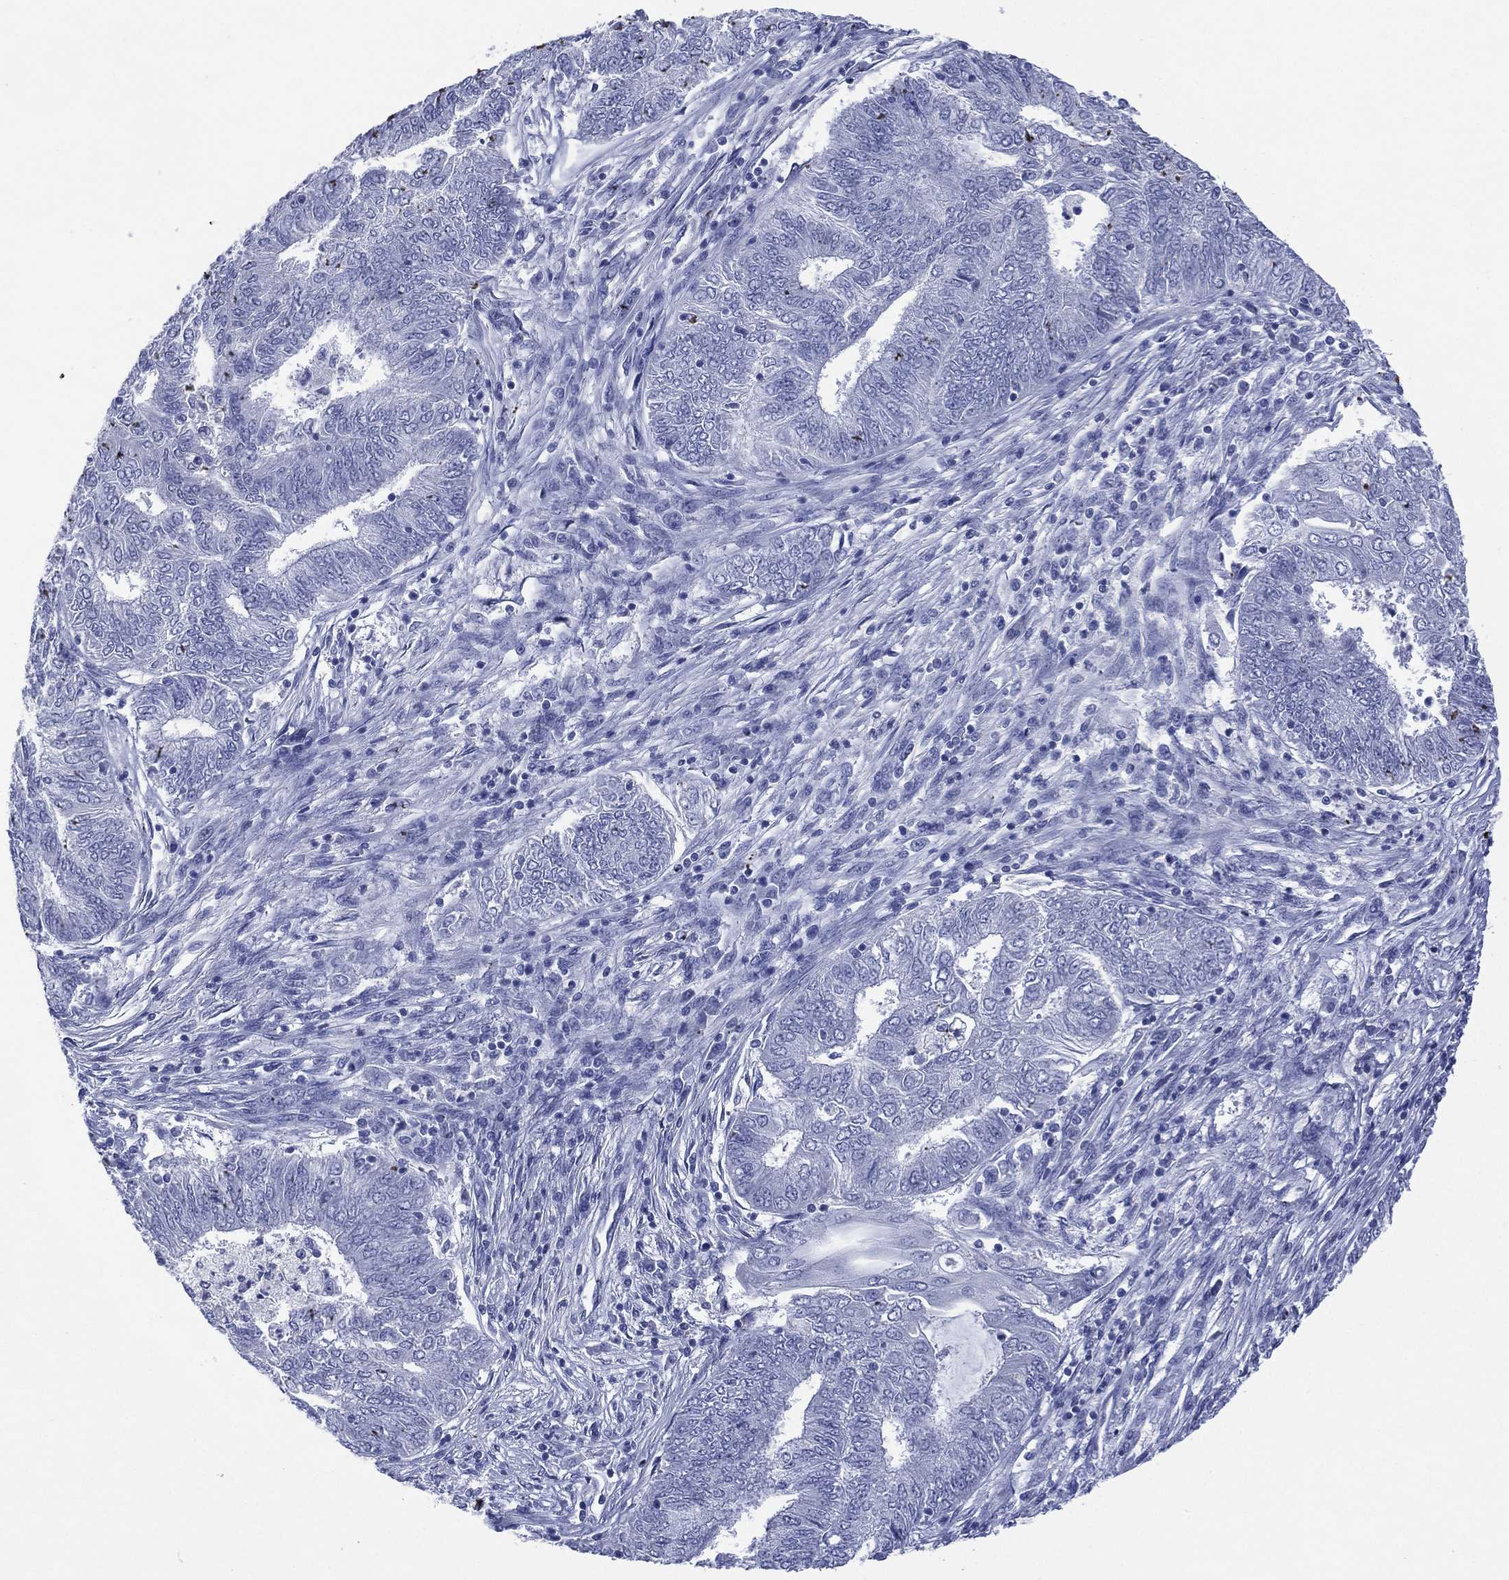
{"staining": {"intensity": "negative", "quantity": "none", "location": "none"}, "tissue": "endometrial cancer", "cell_type": "Tumor cells", "image_type": "cancer", "snomed": [{"axis": "morphology", "description": "Adenocarcinoma, NOS"}, {"axis": "topography", "description": "Endometrium"}], "caption": "Adenocarcinoma (endometrial) was stained to show a protein in brown. There is no significant staining in tumor cells.", "gene": "DSG1", "patient": {"sex": "female", "age": 62}}